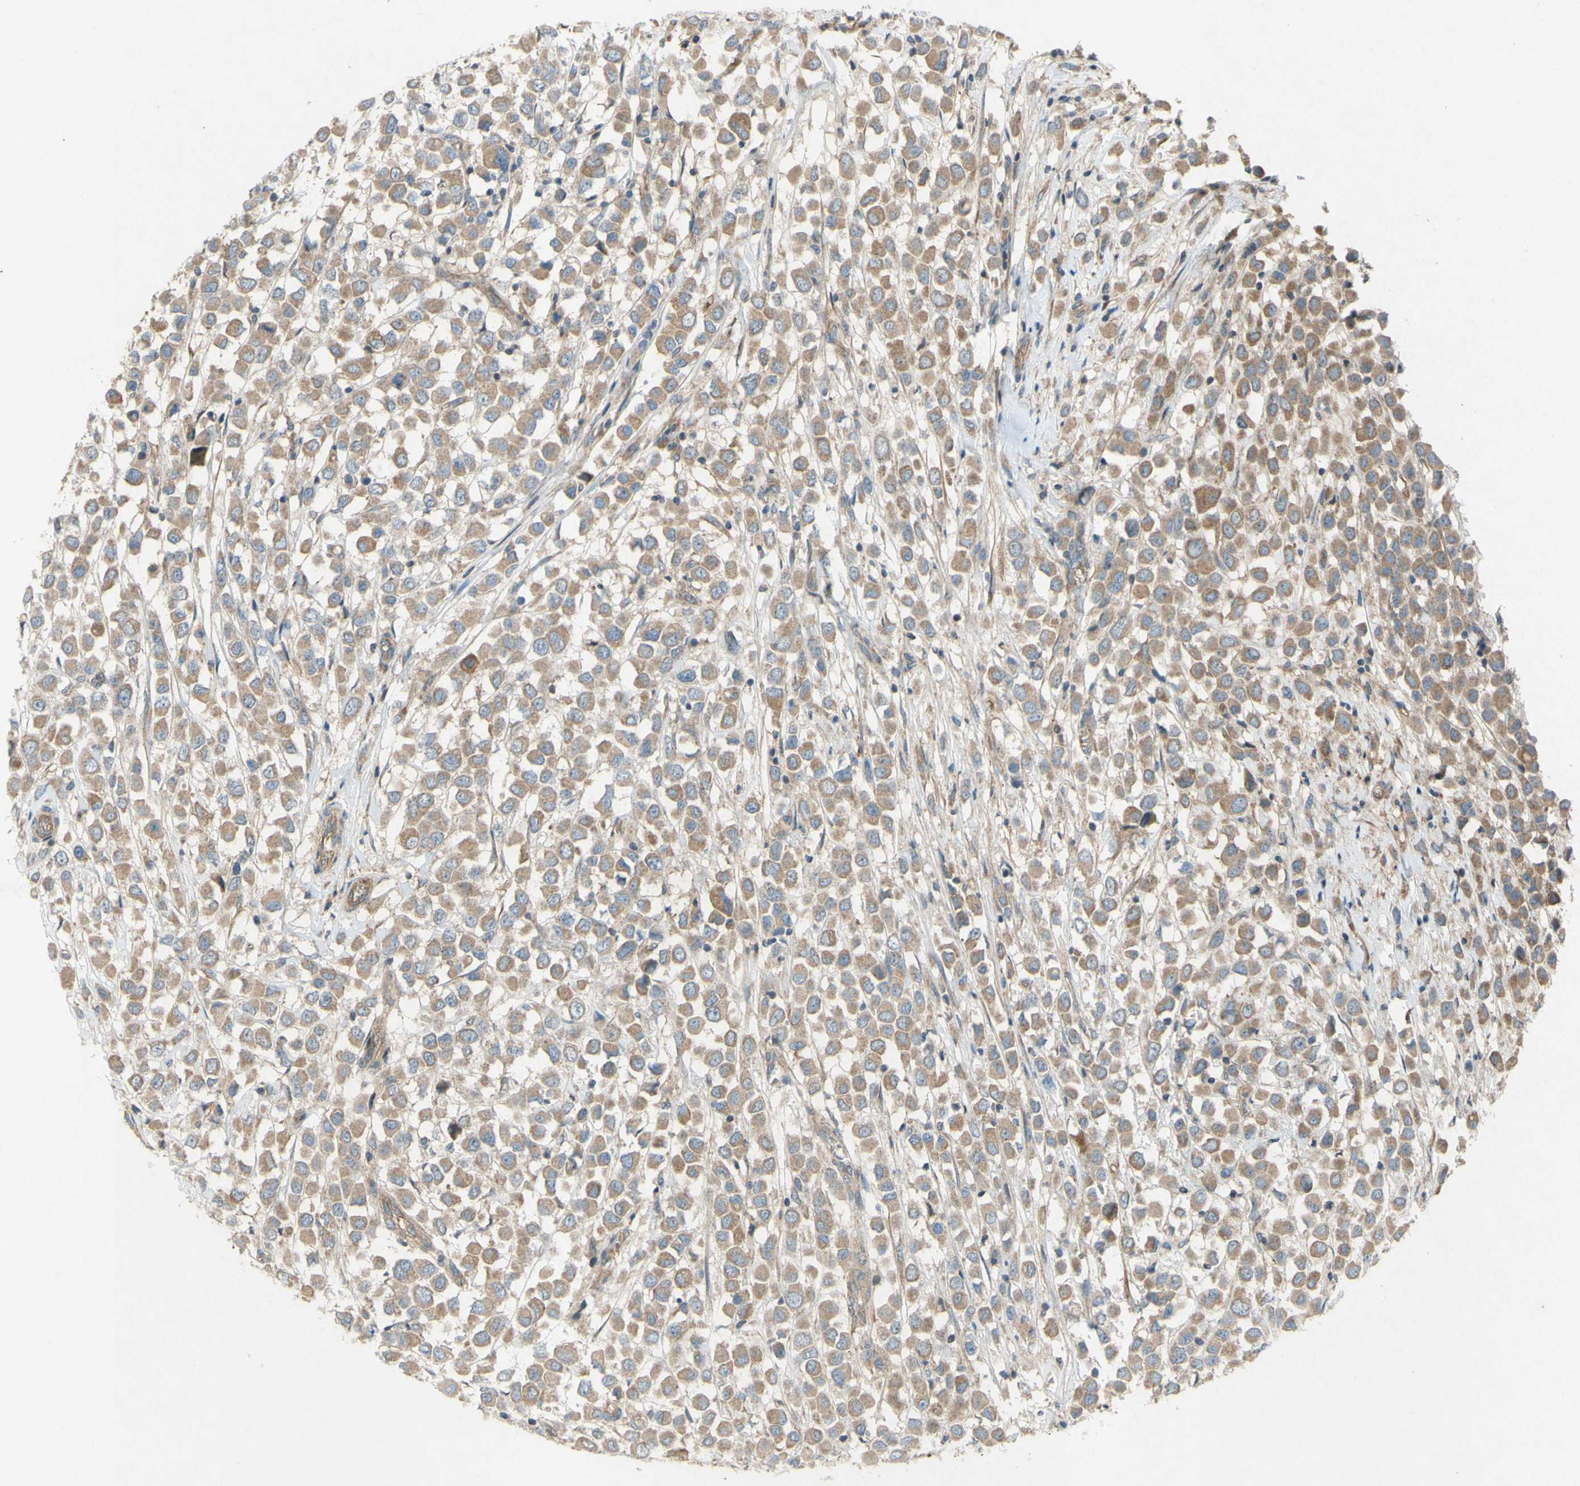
{"staining": {"intensity": "moderate", "quantity": ">75%", "location": "cytoplasmic/membranous"}, "tissue": "breast cancer", "cell_type": "Tumor cells", "image_type": "cancer", "snomed": [{"axis": "morphology", "description": "Duct carcinoma"}, {"axis": "topography", "description": "Breast"}], "caption": "This photomicrograph shows IHC staining of human invasive ductal carcinoma (breast), with medium moderate cytoplasmic/membranous expression in approximately >75% of tumor cells.", "gene": "TST", "patient": {"sex": "female", "age": 61}}